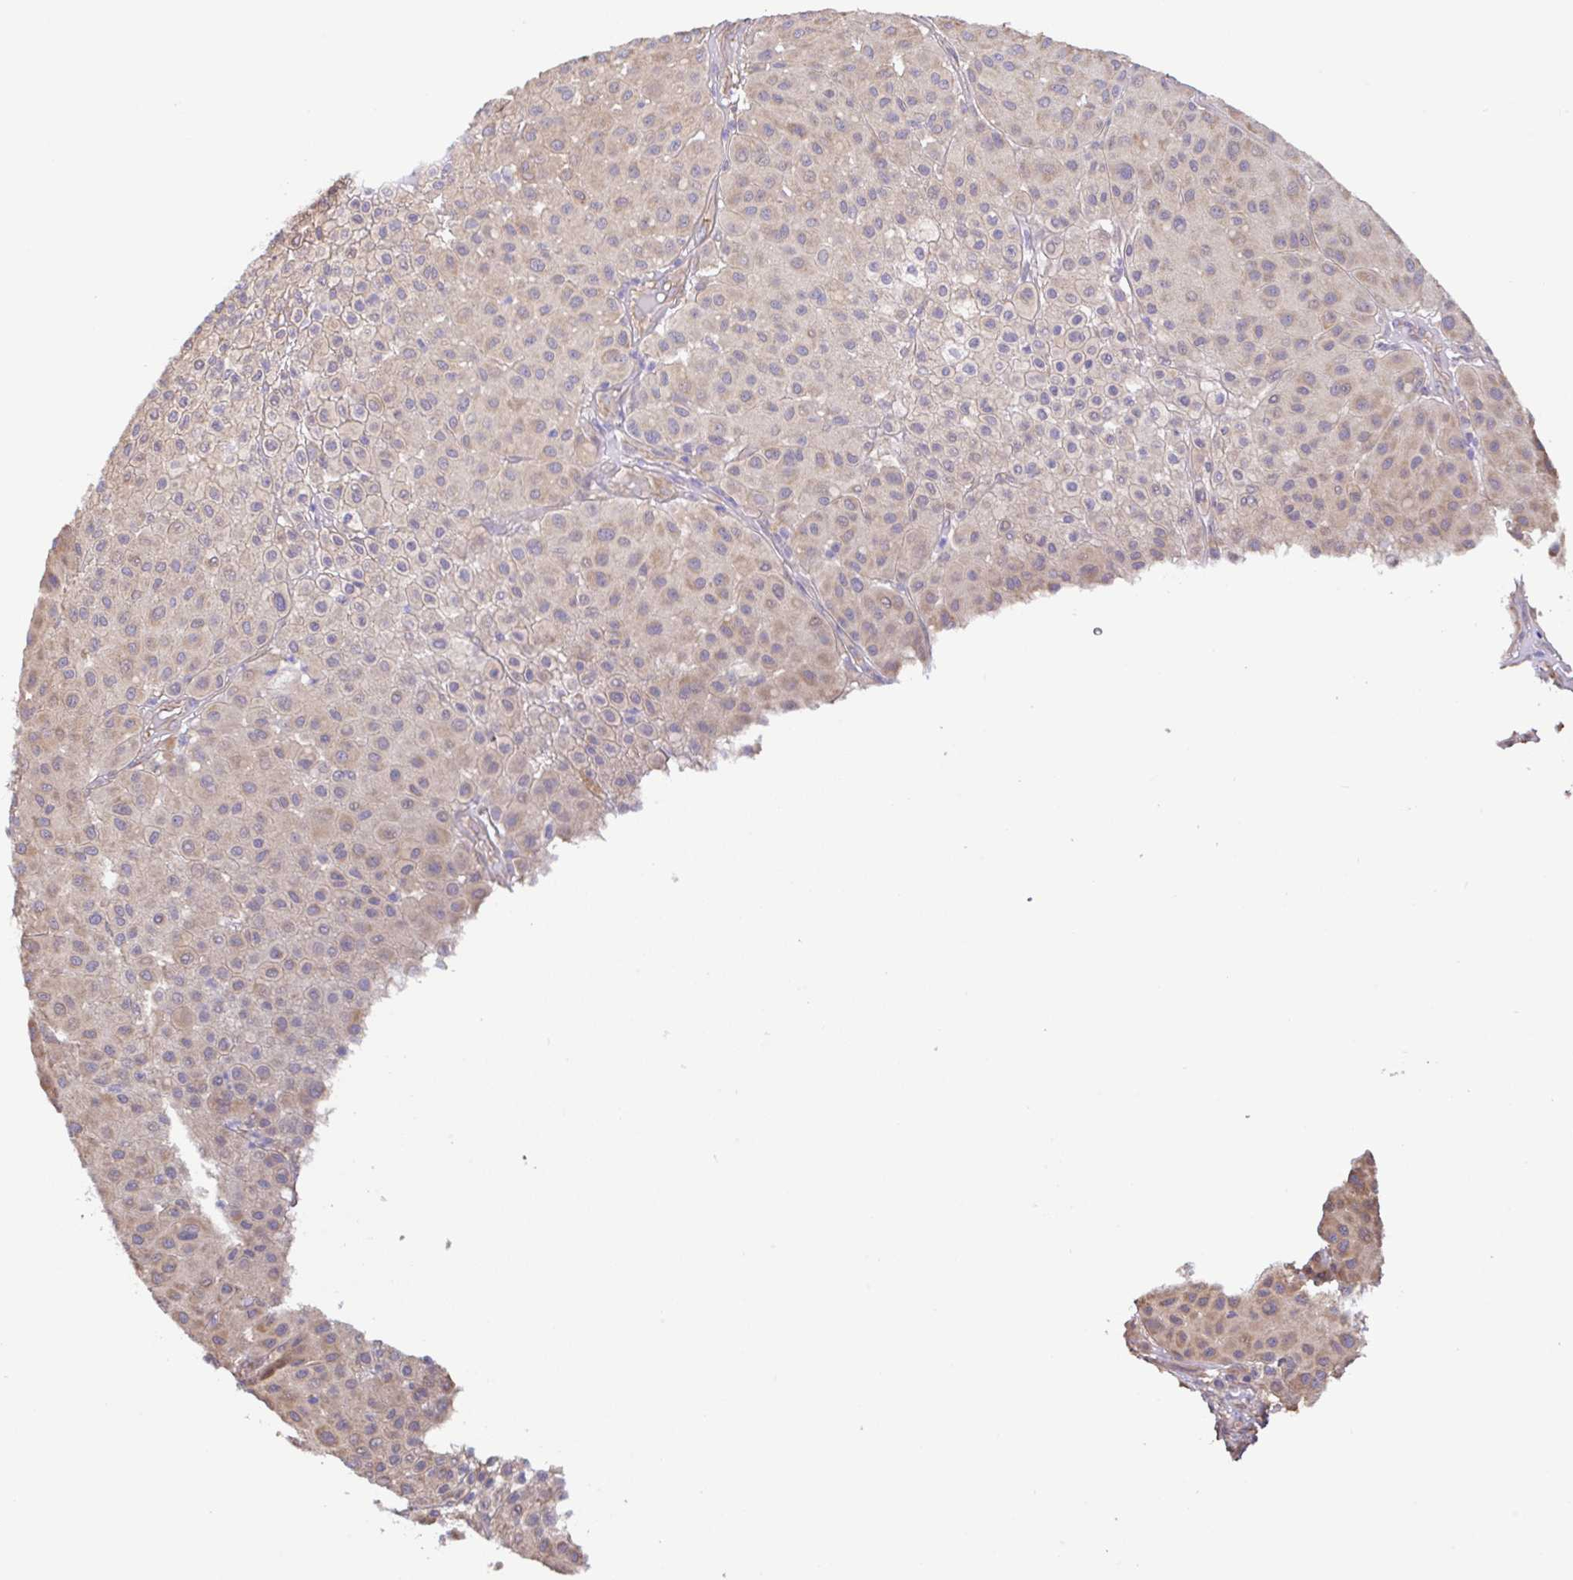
{"staining": {"intensity": "weak", "quantity": ">75%", "location": "cytoplasmic/membranous"}, "tissue": "melanoma", "cell_type": "Tumor cells", "image_type": "cancer", "snomed": [{"axis": "morphology", "description": "Malignant melanoma, Metastatic site"}, {"axis": "topography", "description": "Smooth muscle"}], "caption": "Immunohistochemistry (DAB (3,3'-diaminobenzidine)) staining of human malignant melanoma (metastatic site) displays weak cytoplasmic/membranous protein positivity in approximately >75% of tumor cells.", "gene": "PLCD4", "patient": {"sex": "male", "age": 41}}